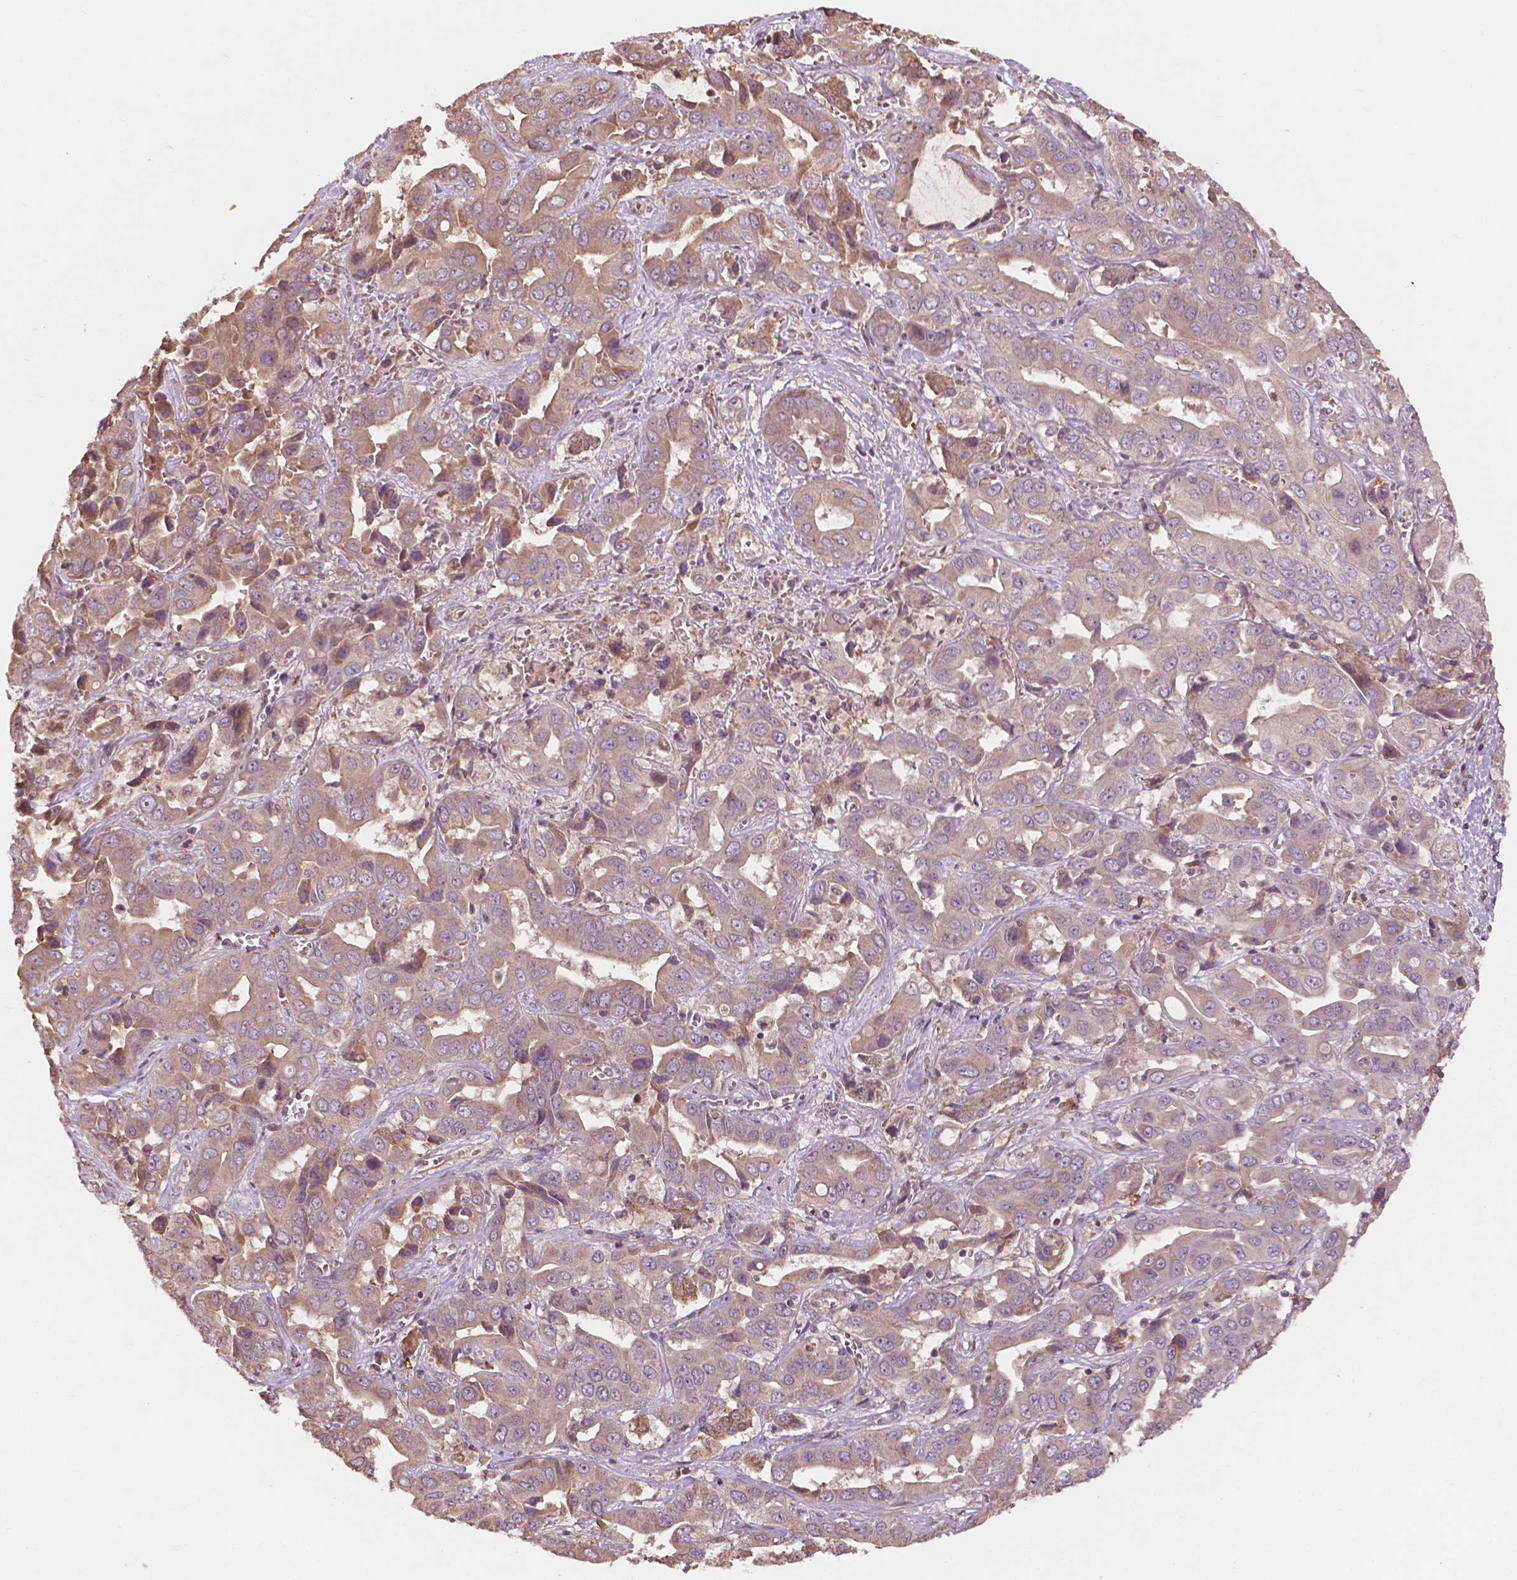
{"staining": {"intensity": "weak", "quantity": "25%-75%", "location": "cytoplasmic/membranous"}, "tissue": "liver cancer", "cell_type": "Tumor cells", "image_type": "cancer", "snomed": [{"axis": "morphology", "description": "Cholangiocarcinoma"}, {"axis": "topography", "description": "Liver"}], "caption": "Immunohistochemistry (DAB) staining of liver cancer (cholangiocarcinoma) displays weak cytoplasmic/membranous protein positivity in approximately 25%-75% of tumor cells. The staining is performed using DAB brown chromogen to label protein expression. The nuclei are counter-stained blue using hematoxylin.", "gene": "CDC42BPA", "patient": {"sex": "female", "age": 52}}